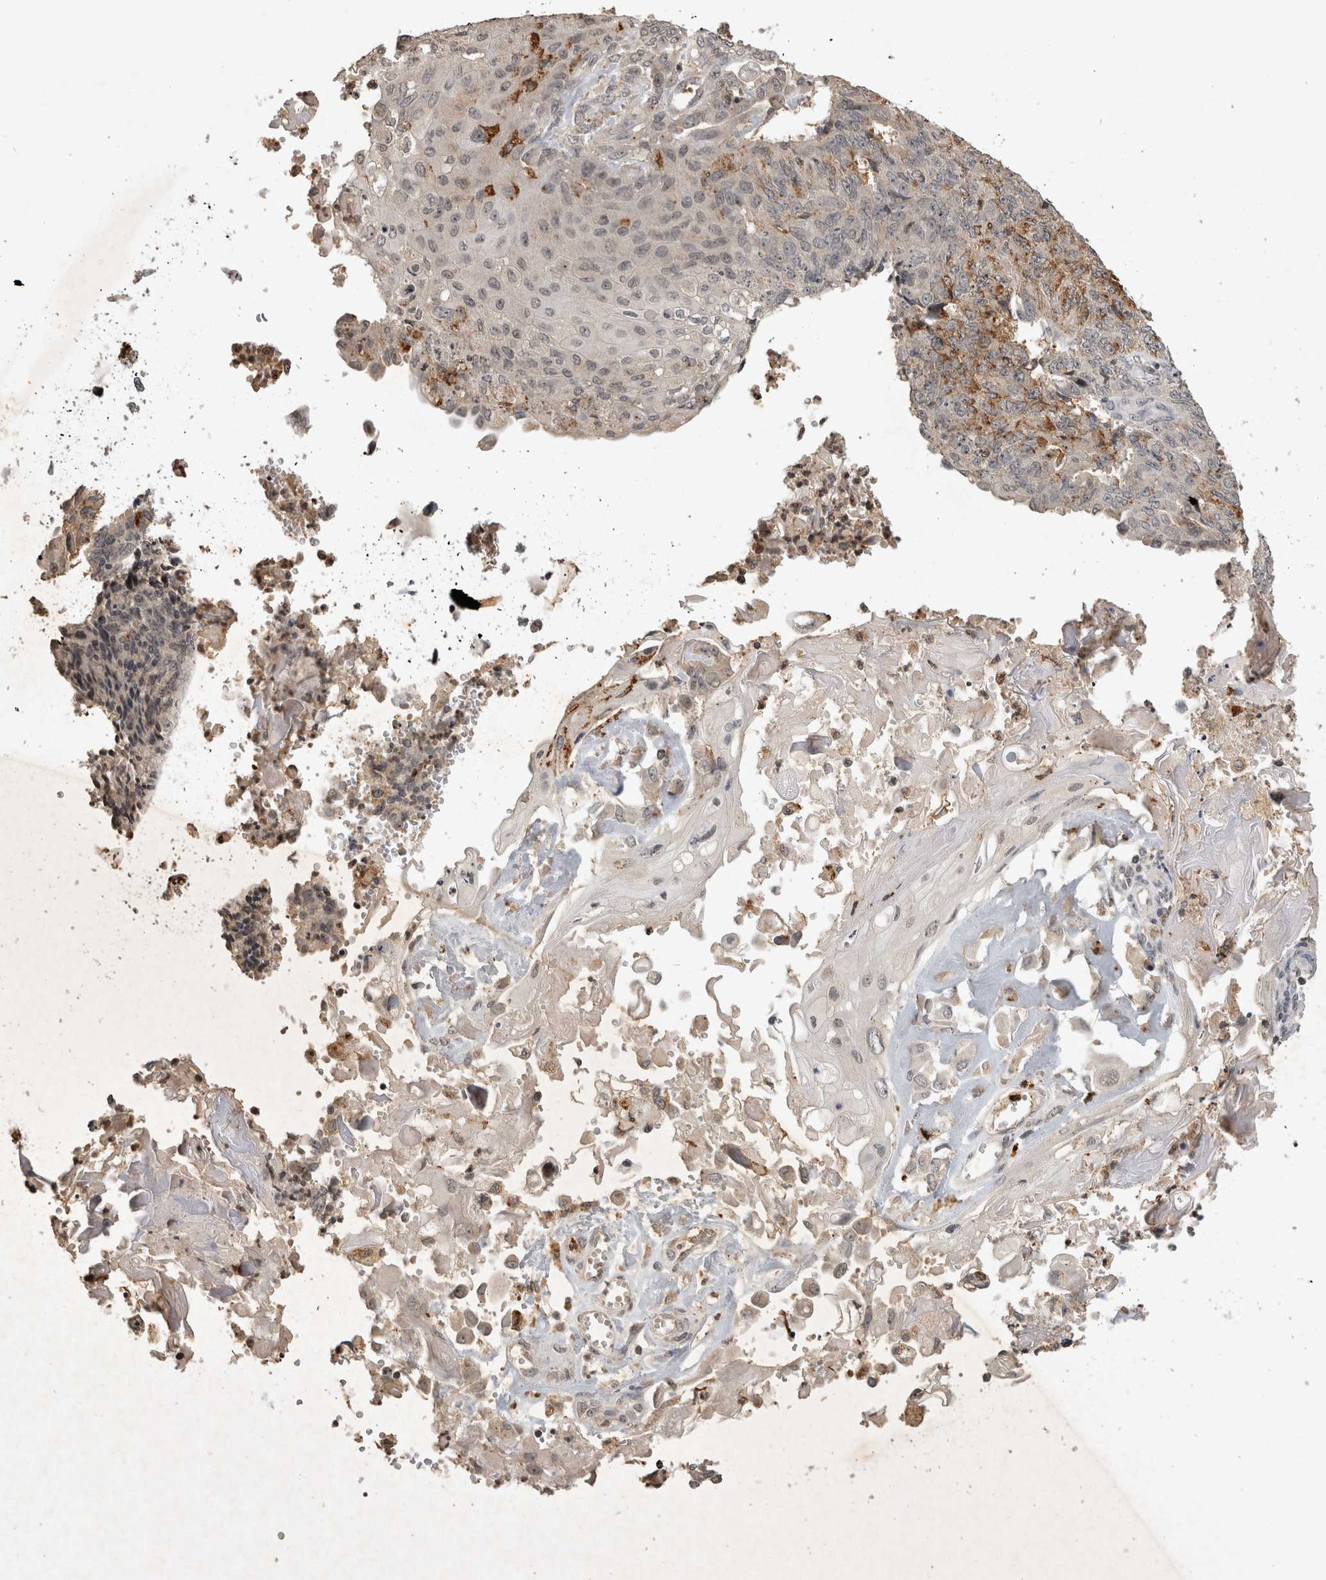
{"staining": {"intensity": "negative", "quantity": "none", "location": "none"}, "tissue": "endometrial cancer", "cell_type": "Tumor cells", "image_type": "cancer", "snomed": [{"axis": "morphology", "description": "Adenocarcinoma, NOS"}, {"axis": "topography", "description": "Endometrium"}], "caption": "High power microscopy micrograph of an immunohistochemistry (IHC) histopathology image of endometrial cancer (adenocarcinoma), revealing no significant positivity in tumor cells.", "gene": "HRK", "patient": {"sex": "female", "age": 32}}